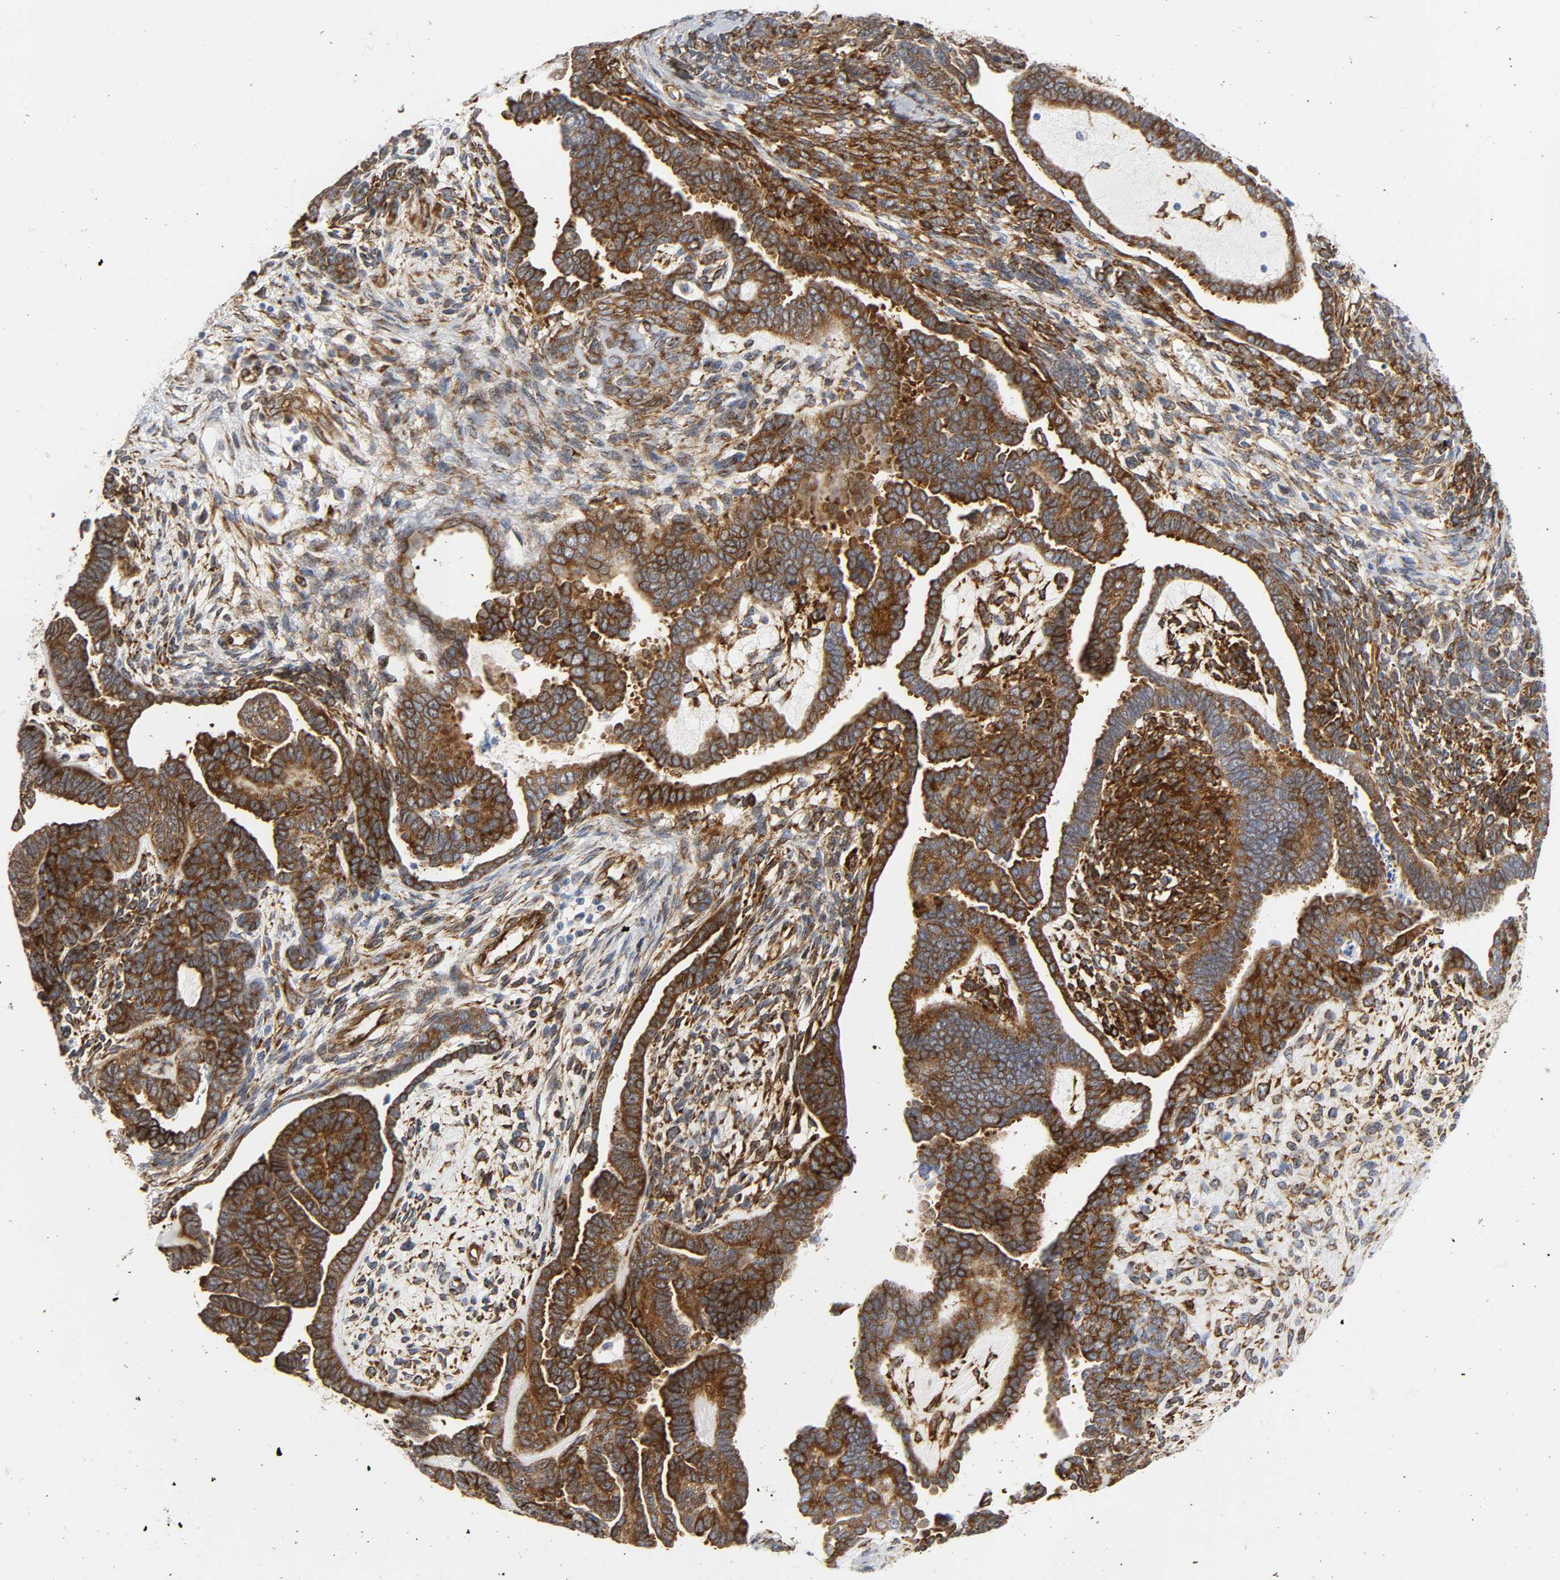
{"staining": {"intensity": "strong", "quantity": ">75%", "location": "cytoplasmic/membranous"}, "tissue": "endometrial cancer", "cell_type": "Tumor cells", "image_type": "cancer", "snomed": [{"axis": "morphology", "description": "Neoplasm, malignant, NOS"}, {"axis": "topography", "description": "Endometrium"}], "caption": "IHC photomicrograph of endometrial malignant neoplasm stained for a protein (brown), which reveals high levels of strong cytoplasmic/membranous positivity in about >75% of tumor cells.", "gene": "DOCK1", "patient": {"sex": "female", "age": 74}}